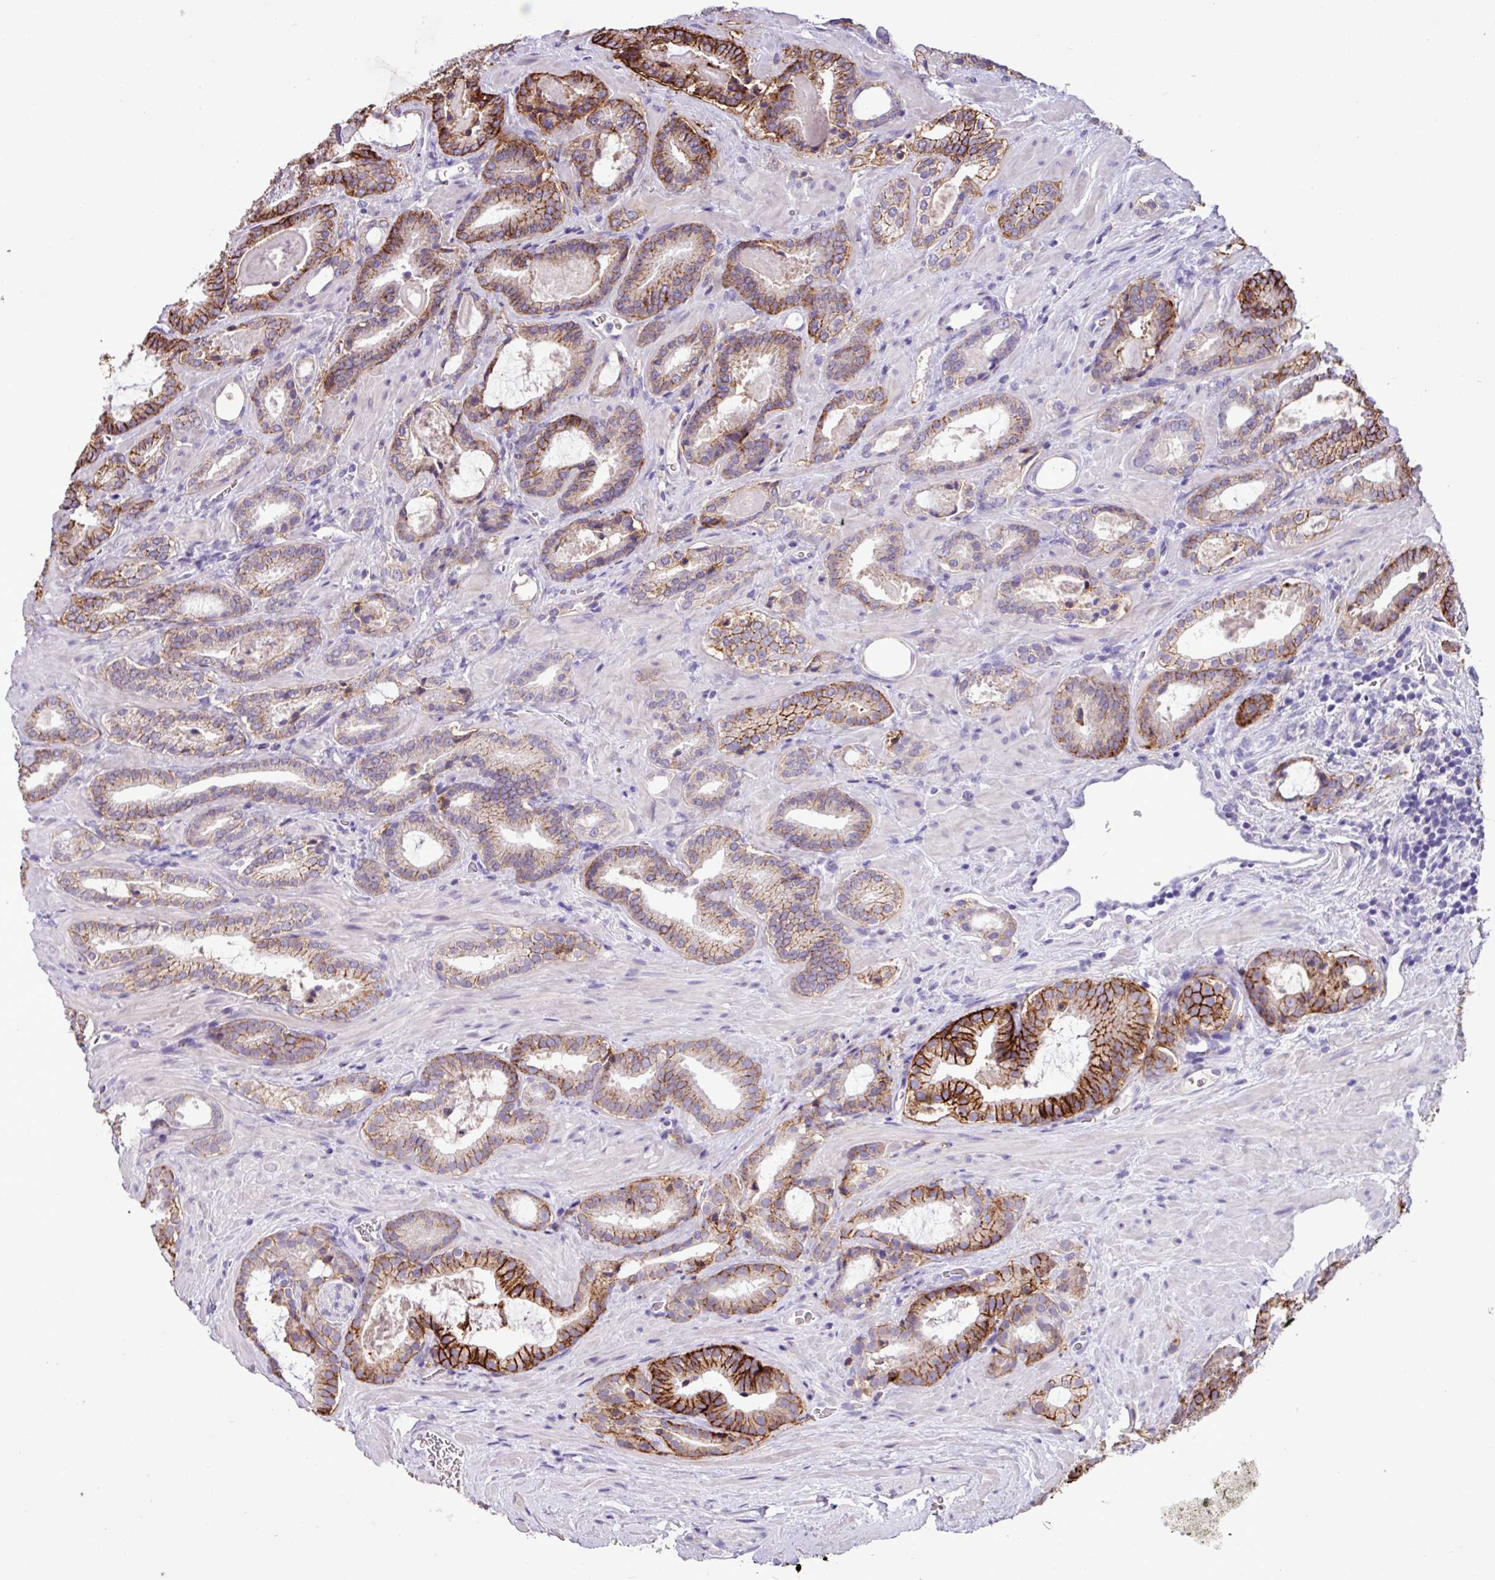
{"staining": {"intensity": "strong", "quantity": "25%-75%", "location": "cytoplasmic/membranous"}, "tissue": "prostate cancer", "cell_type": "Tumor cells", "image_type": "cancer", "snomed": [{"axis": "morphology", "description": "Adenocarcinoma, Low grade"}, {"axis": "topography", "description": "Prostate"}], "caption": "Immunohistochemistry (DAB (3,3'-diaminobenzidine)) staining of human prostate cancer (adenocarcinoma (low-grade)) shows strong cytoplasmic/membranous protein positivity in approximately 25%-75% of tumor cells. Using DAB (brown) and hematoxylin (blue) stains, captured at high magnification using brightfield microscopy.", "gene": "EPCAM", "patient": {"sex": "male", "age": 62}}